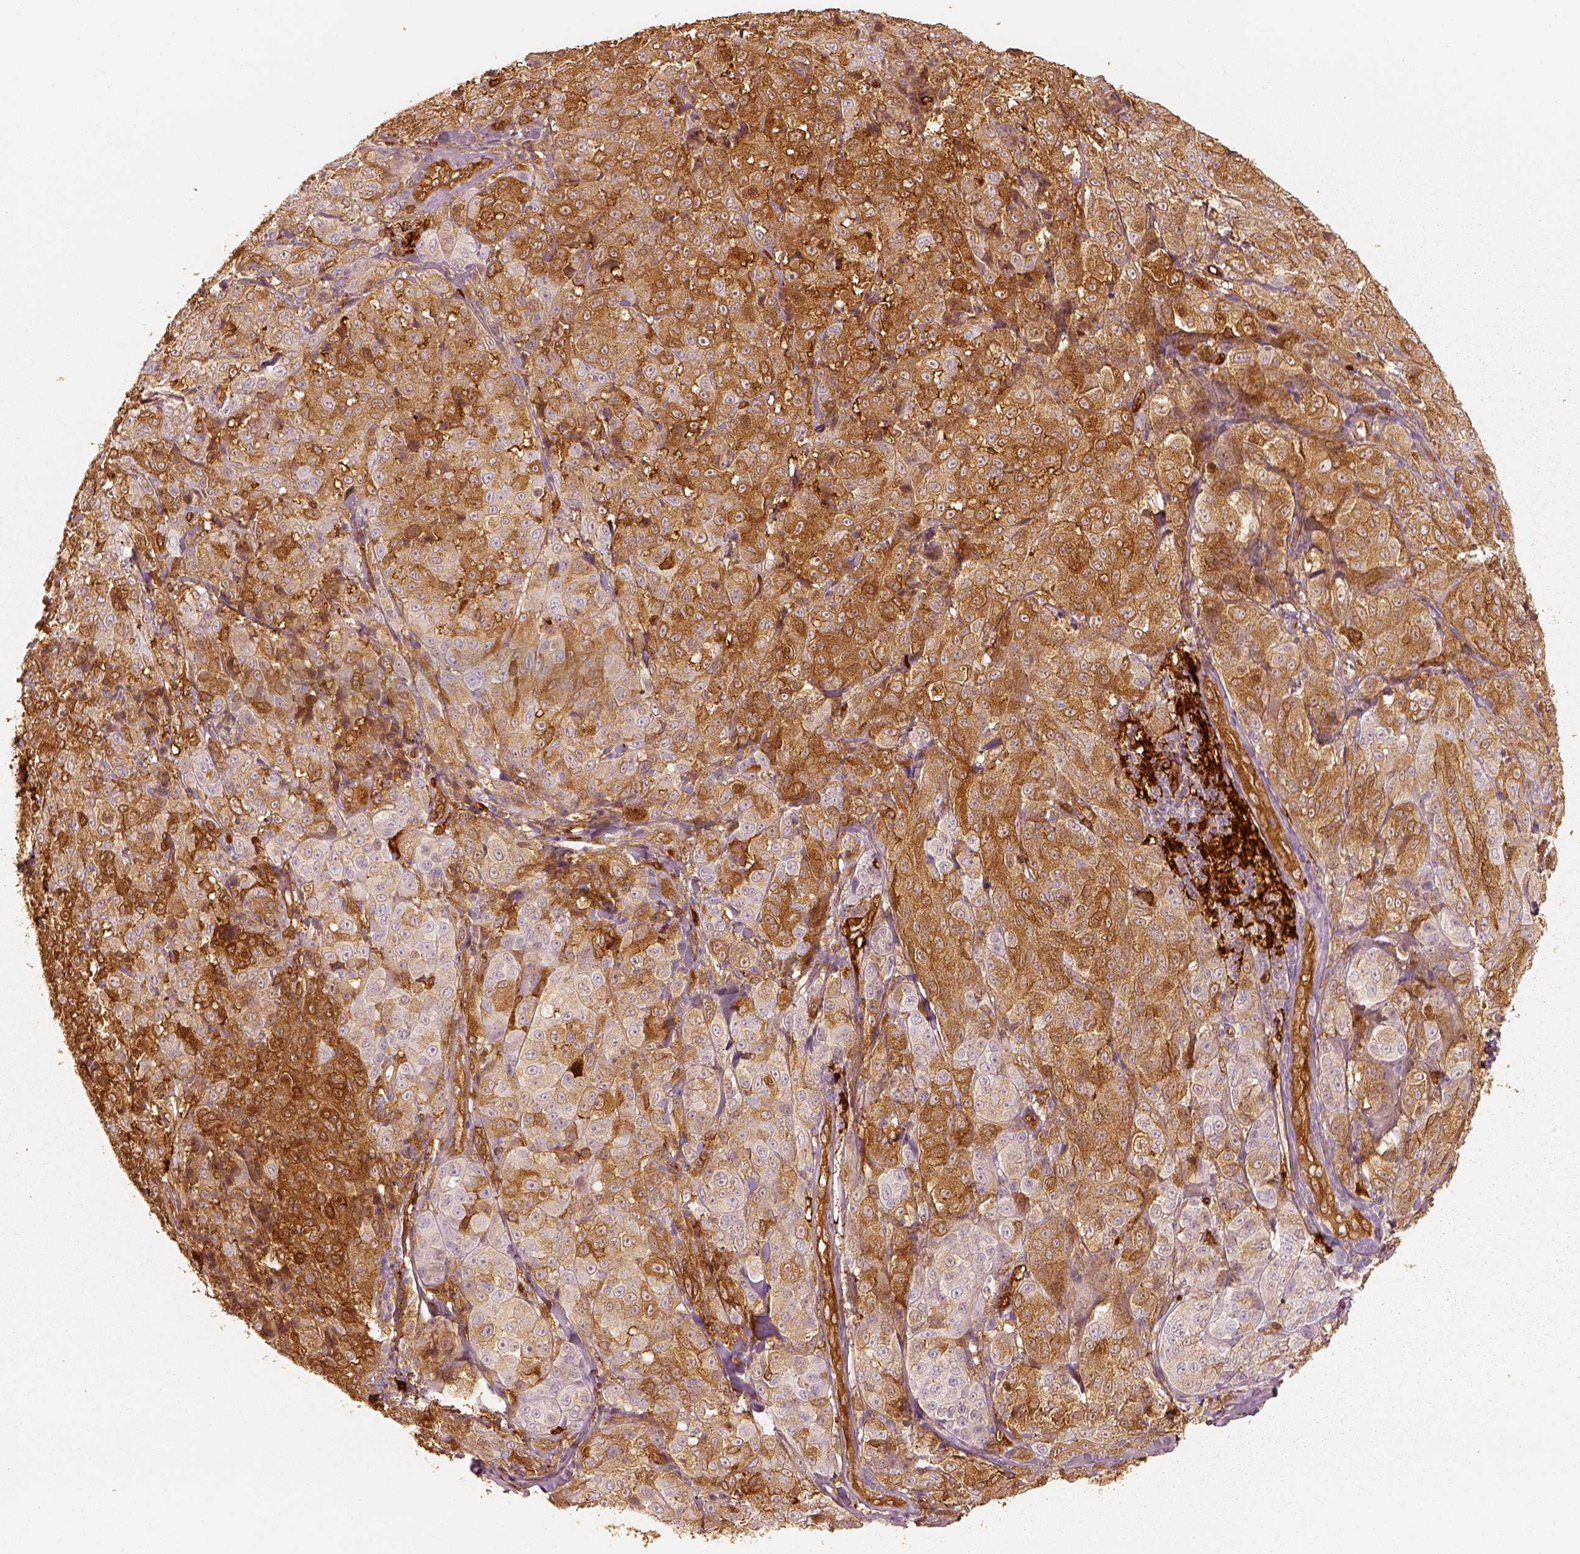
{"staining": {"intensity": "strong", "quantity": ">75%", "location": "cytoplasmic/membranous"}, "tissue": "melanoma", "cell_type": "Tumor cells", "image_type": "cancer", "snomed": [{"axis": "morphology", "description": "Malignant melanoma, NOS"}, {"axis": "topography", "description": "Skin"}], "caption": "This is an image of immunohistochemistry staining of melanoma, which shows strong positivity in the cytoplasmic/membranous of tumor cells.", "gene": "FSCN1", "patient": {"sex": "male", "age": 89}}